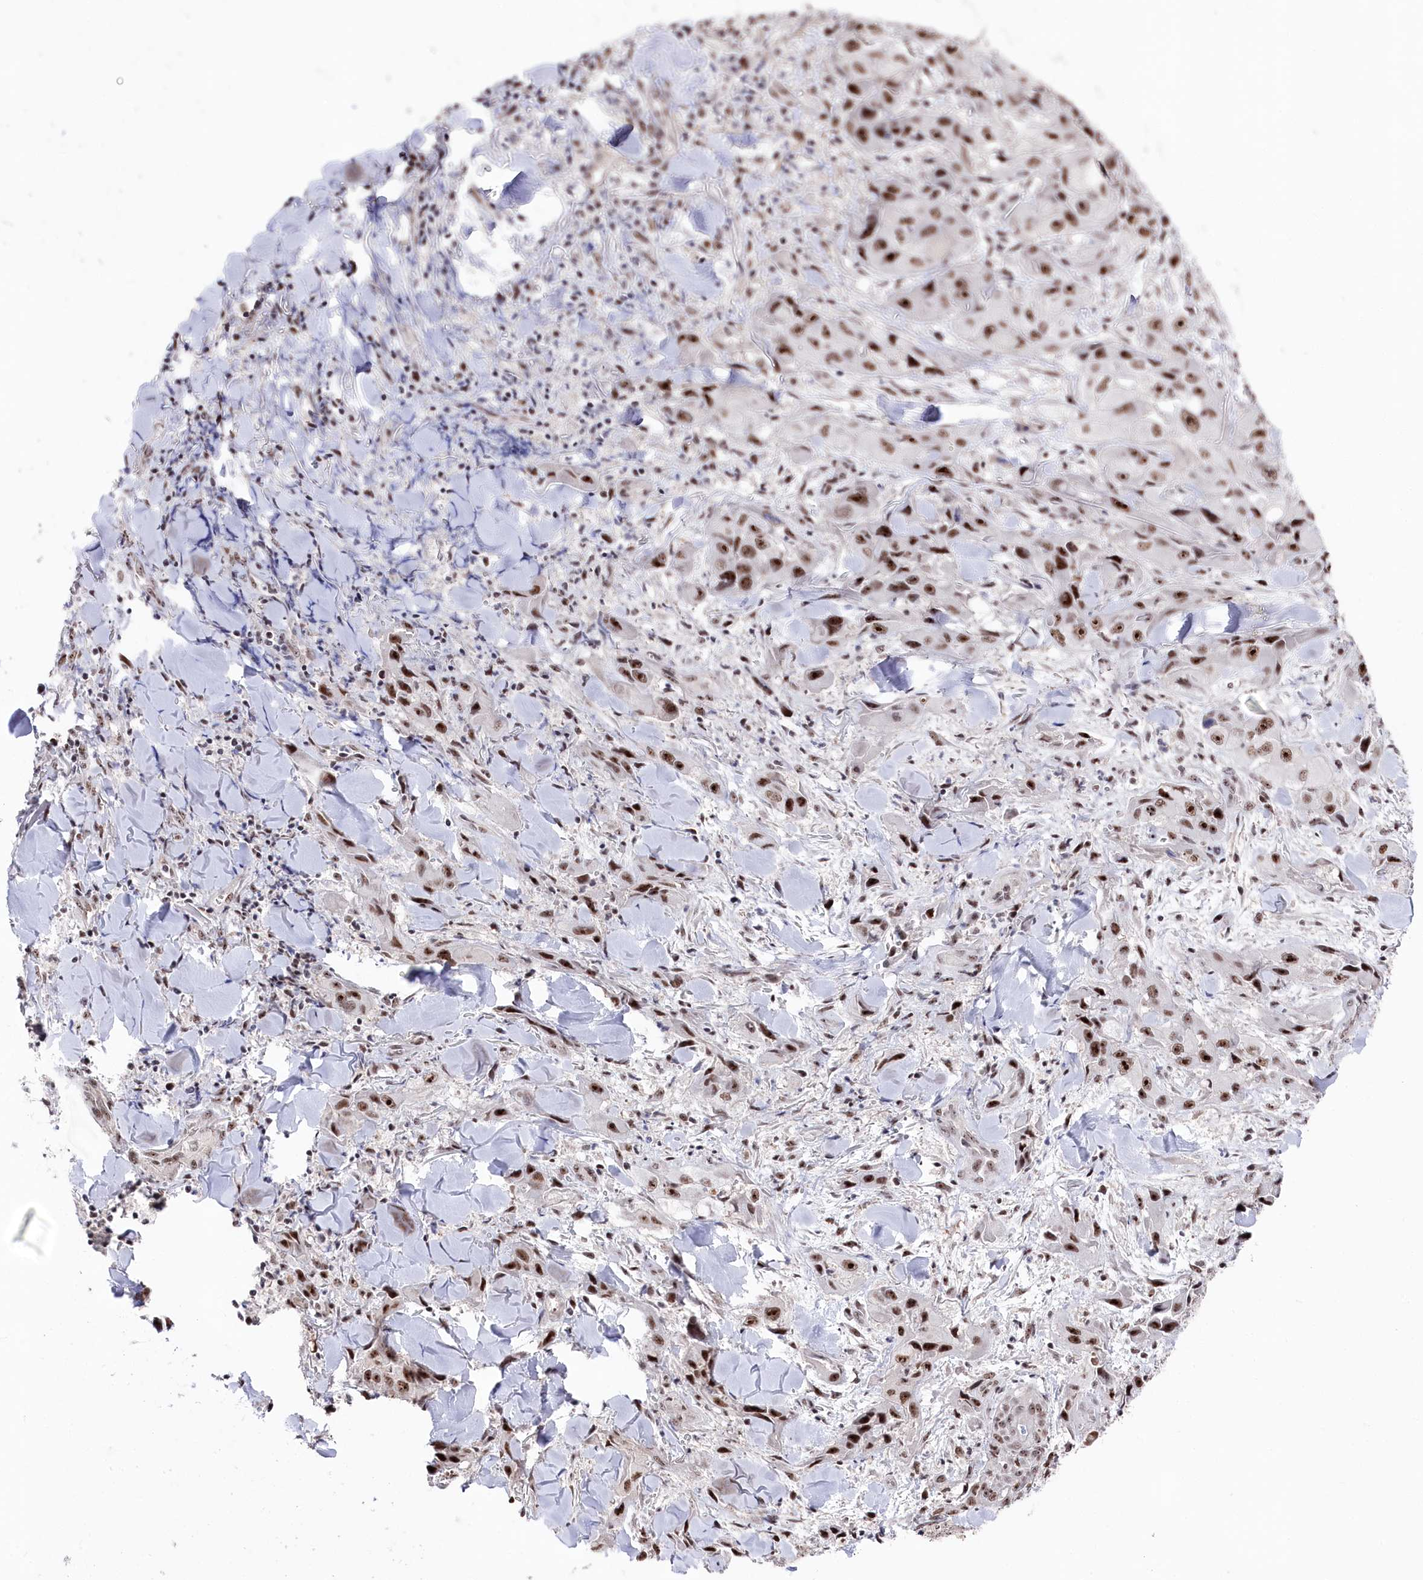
{"staining": {"intensity": "moderate", "quantity": ">75%", "location": "nuclear"}, "tissue": "skin cancer", "cell_type": "Tumor cells", "image_type": "cancer", "snomed": [{"axis": "morphology", "description": "Squamous cell carcinoma, NOS"}, {"axis": "topography", "description": "Skin"}, {"axis": "topography", "description": "Subcutis"}], "caption": "Immunohistochemical staining of squamous cell carcinoma (skin) shows medium levels of moderate nuclear protein staining in about >75% of tumor cells.", "gene": "POLR2H", "patient": {"sex": "male", "age": 73}}